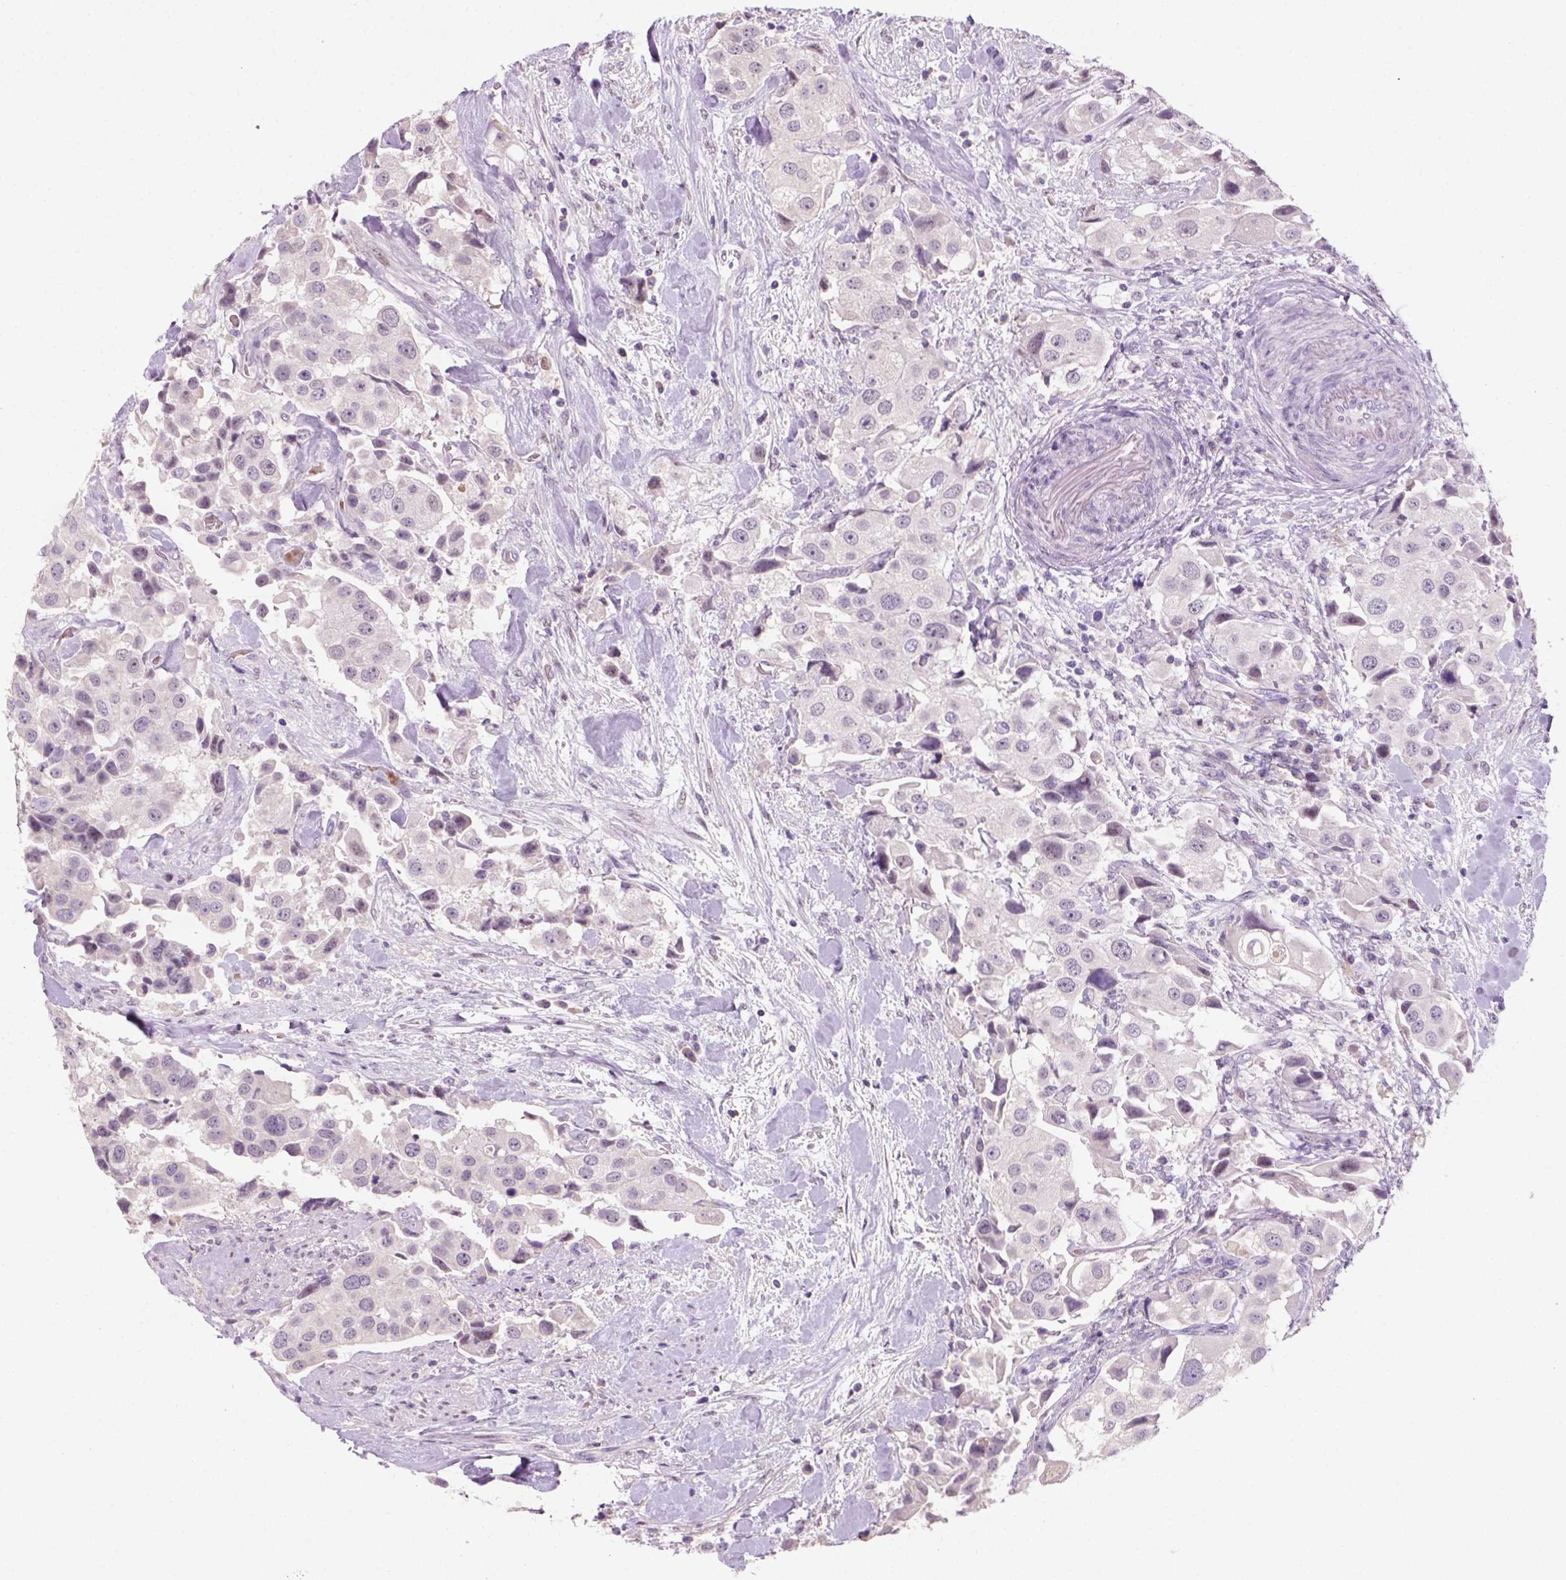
{"staining": {"intensity": "negative", "quantity": "none", "location": "none"}, "tissue": "urothelial cancer", "cell_type": "Tumor cells", "image_type": "cancer", "snomed": [{"axis": "morphology", "description": "Urothelial carcinoma, High grade"}, {"axis": "topography", "description": "Urinary bladder"}], "caption": "An immunohistochemistry (IHC) micrograph of high-grade urothelial carcinoma is shown. There is no staining in tumor cells of high-grade urothelial carcinoma.", "gene": "ZMAT4", "patient": {"sex": "female", "age": 64}}